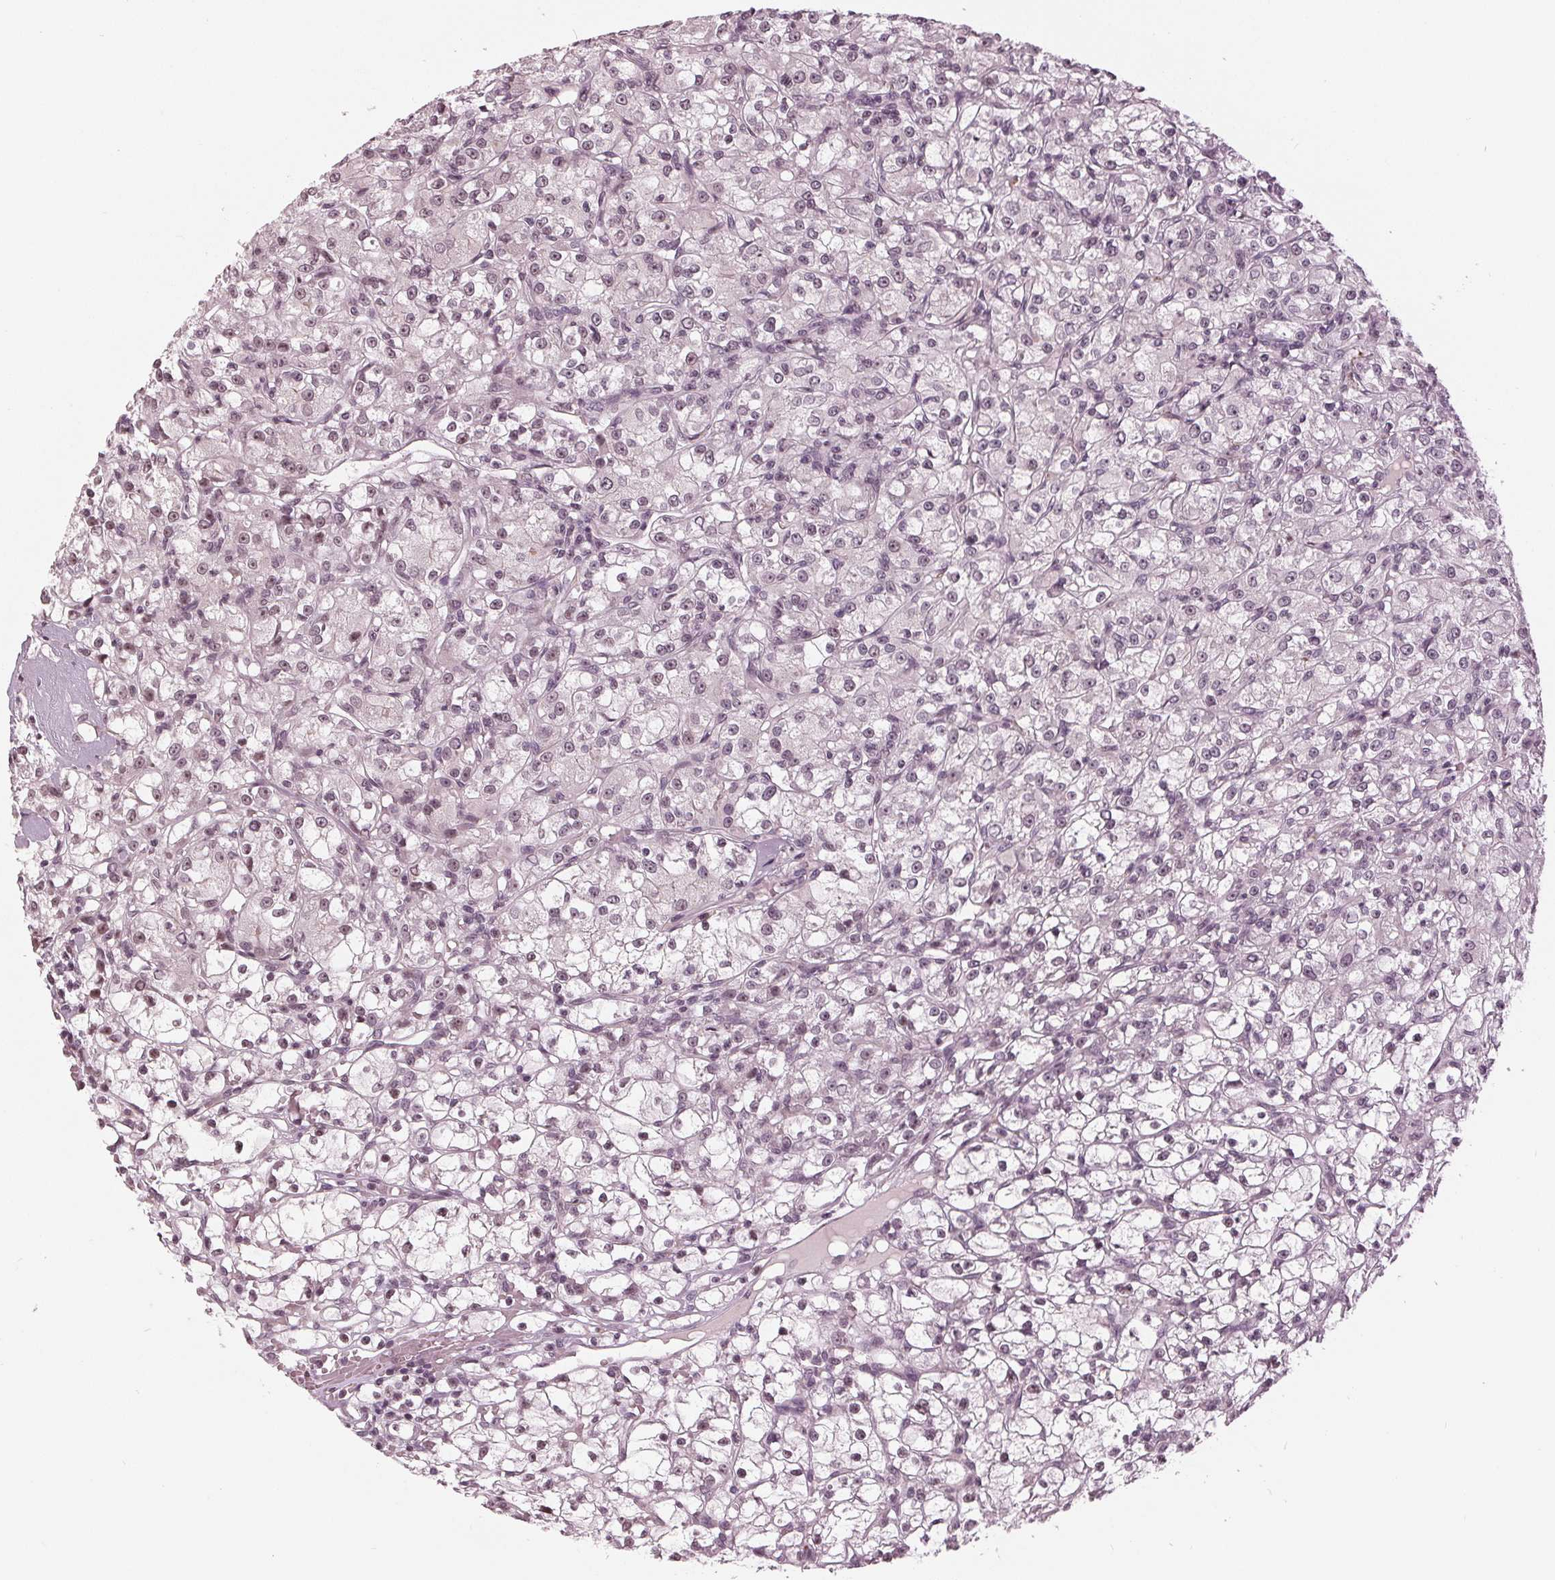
{"staining": {"intensity": "weak", "quantity": "25%-75%", "location": "nuclear"}, "tissue": "renal cancer", "cell_type": "Tumor cells", "image_type": "cancer", "snomed": [{"axis": "morphology", "description": "Adenocarcinoma, NOS"}, {"axis": "topography", "description": "Kidney"}], "caption": "Tumor cells display low levels of weak nuclear expression in about 25%-75% of cells in human adenocarcinoma (renal). Nuclei are stained in blue.", "gene": "SLX4", "patient": {"sex": "female", "age": 59}}